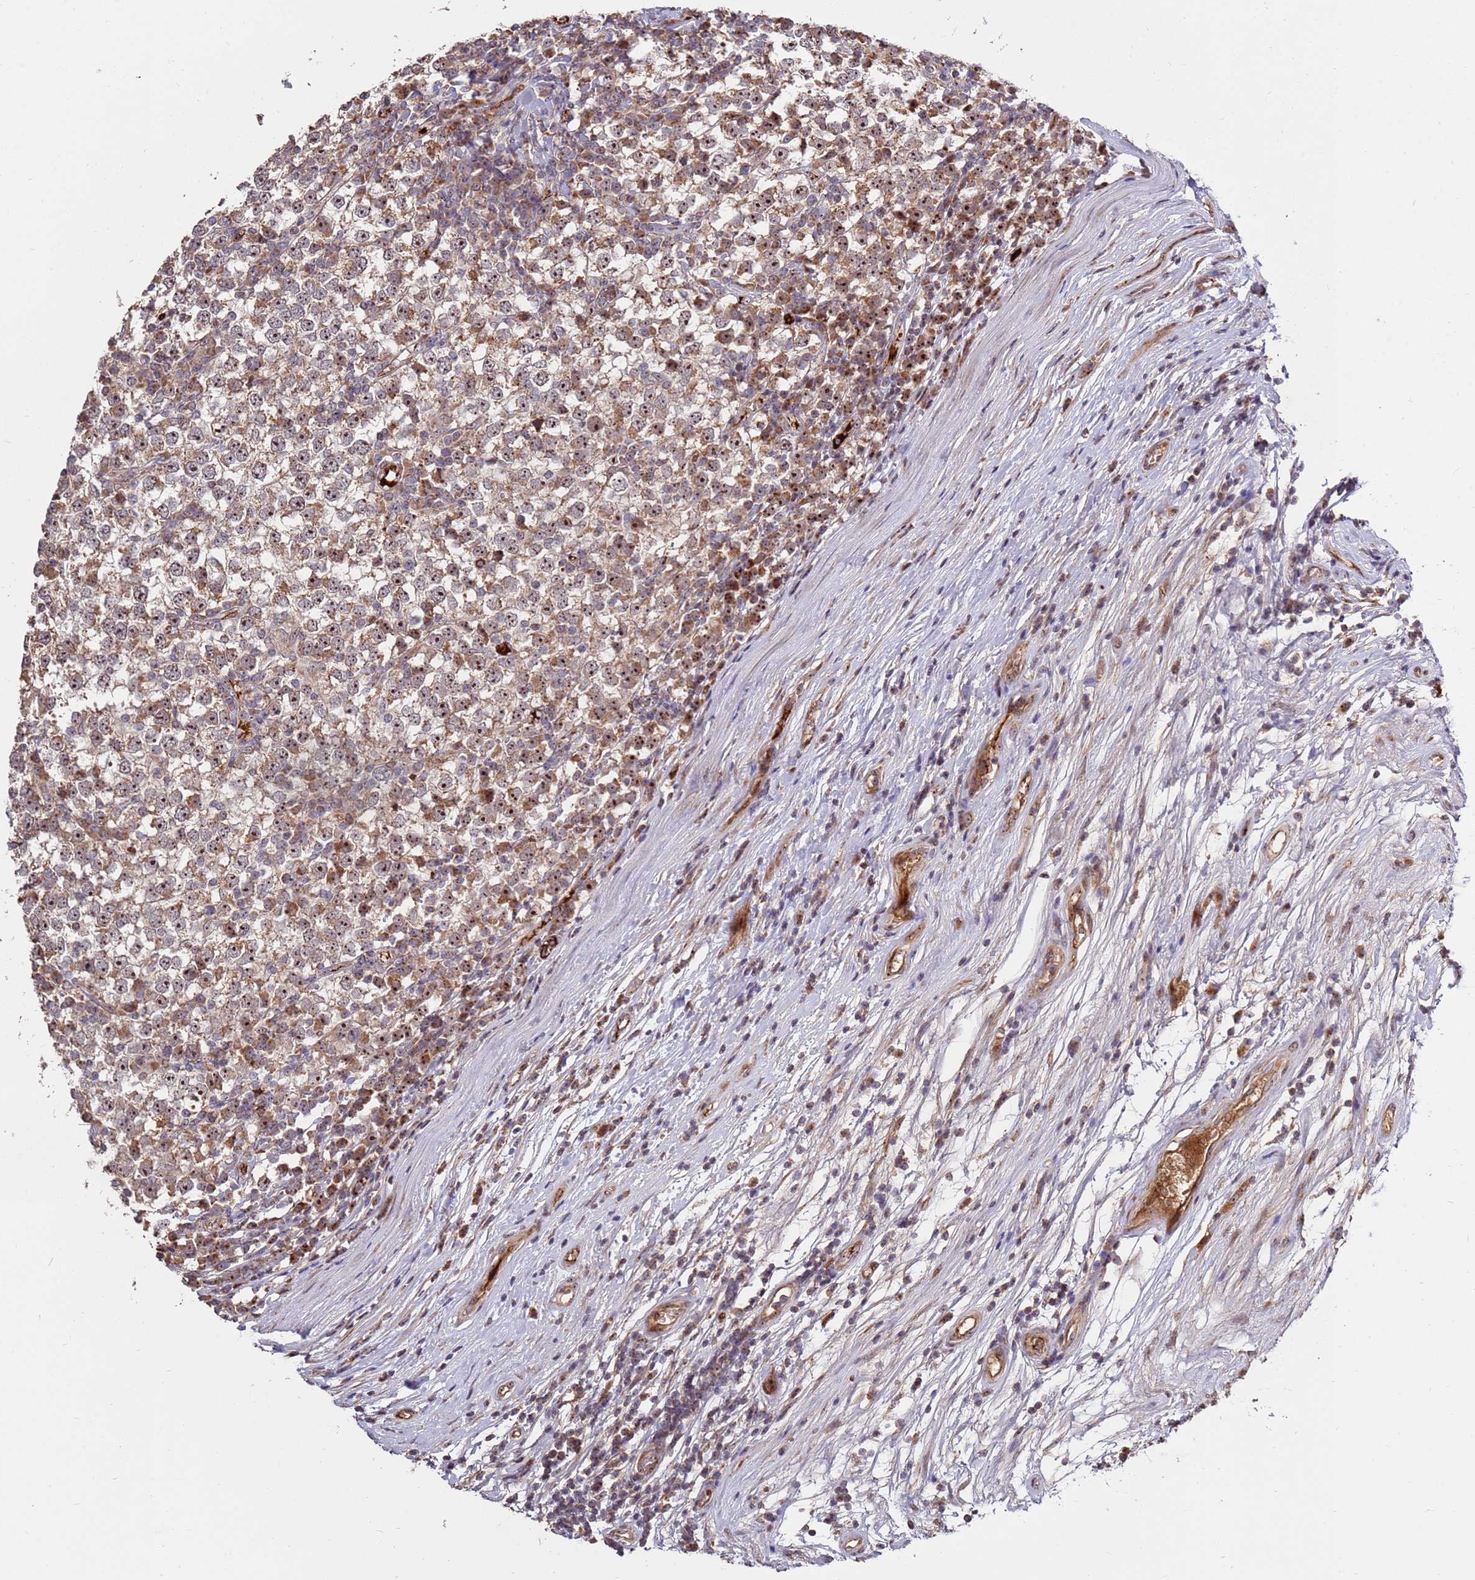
{"staining": {"intensity": "moderate", "quantity": ">75%", "location": "cytoplasmic/membranous,nuclear"}, "tissue": "testis cancer", "cell_type": "Tumor cells", "image_type": "cancer", "snomed": [{"axis": "morphology", "description": "Seminoma, NOS"}, {"axis": "topography", "description": "Testis"}], "caption": "Human testis seminoma stained with a brown dye exhibits moderate cytoplasmic/membranous and nuclear positive staining in about >75% of tumor cells.", "gene": "KIF25", "patient": {"sex": "male", "age": 65}}